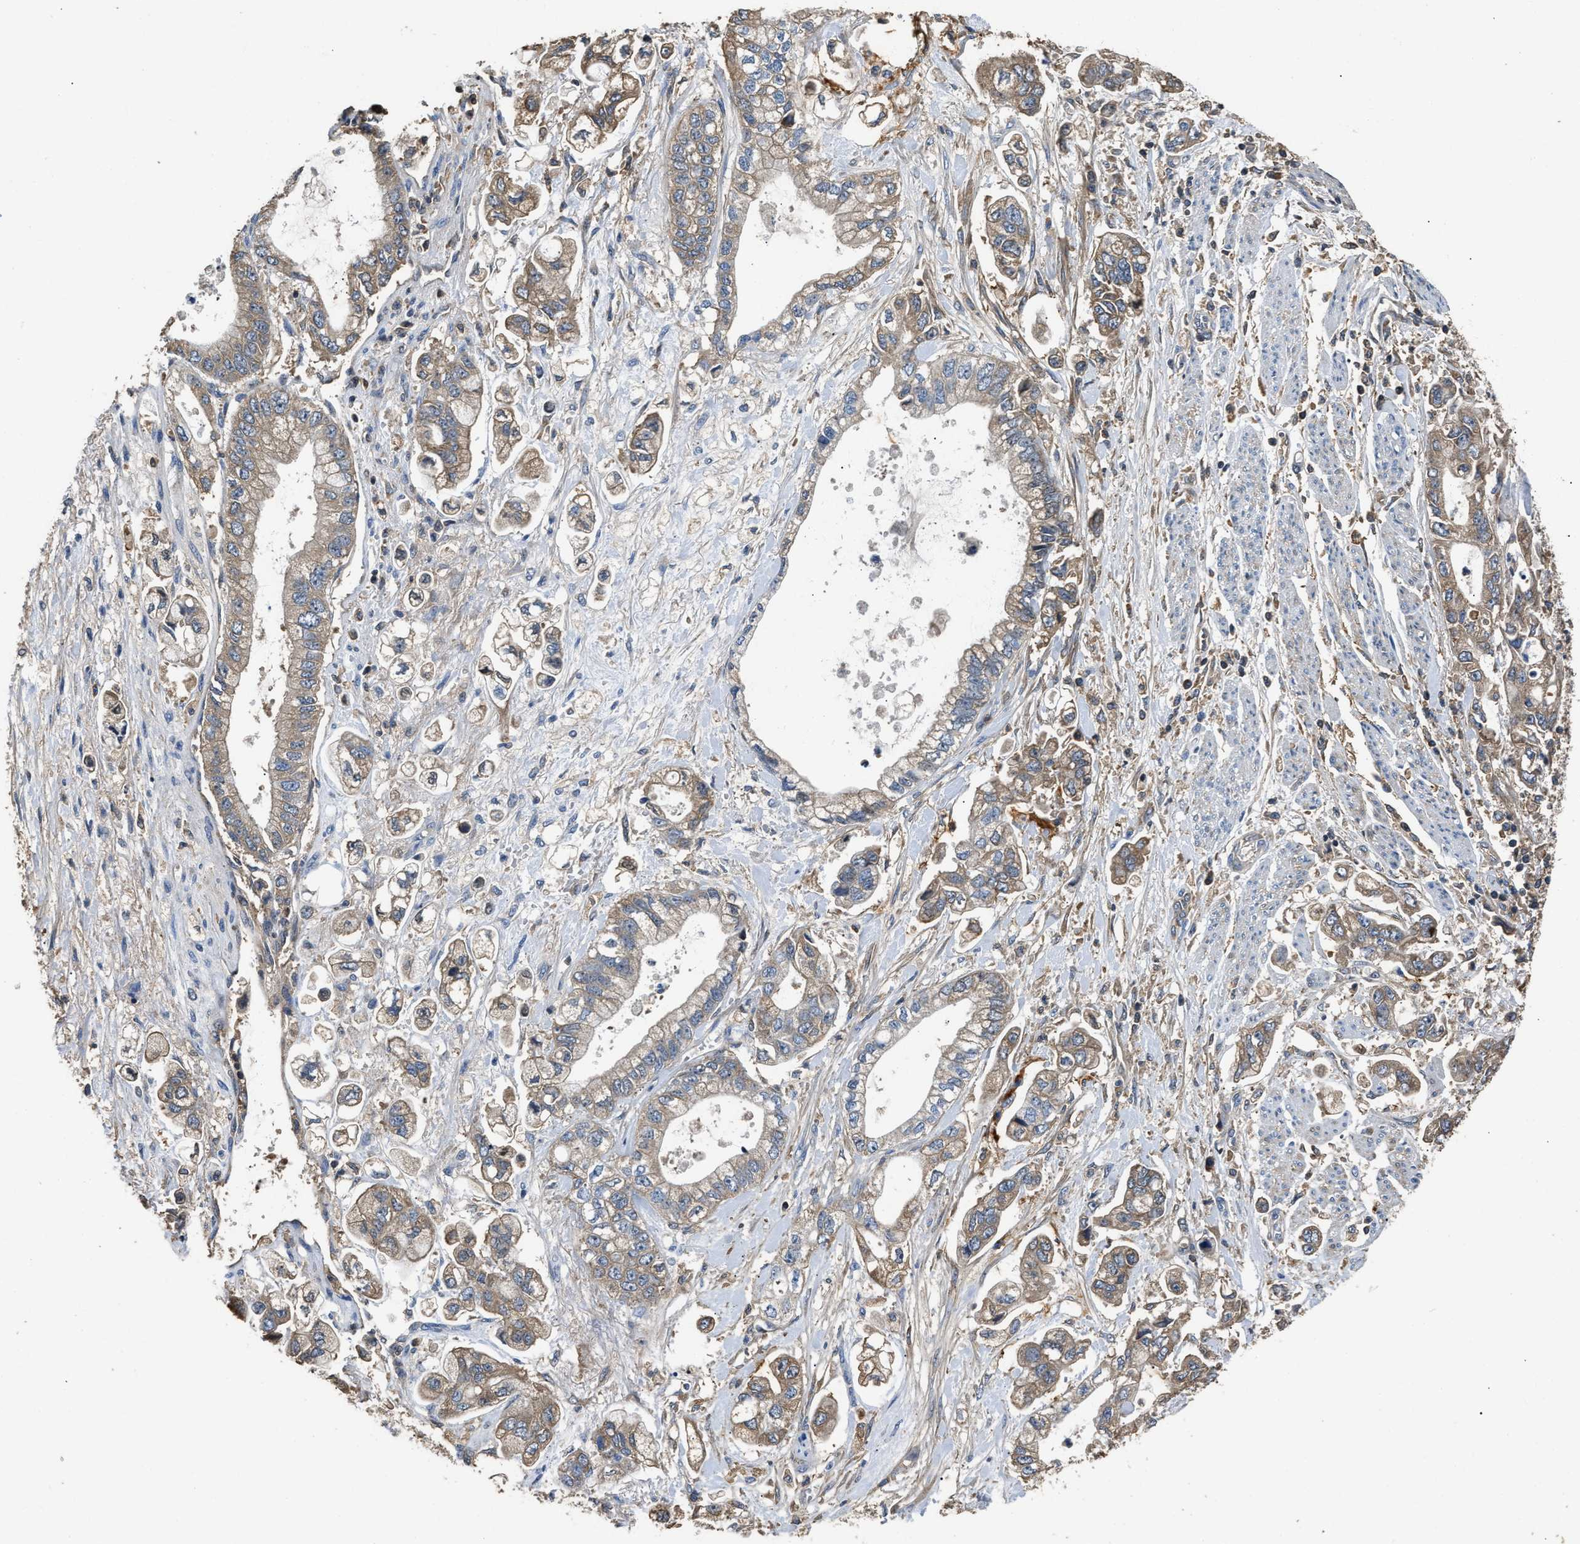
{"staining": {"intensity": "weak", "quantity": ">75%", "location": "cytoplasmic/membranous"}, "tissue": "stomach cancer", "cell_type": "Tumor cells", "image_type": "cancer", "snomed": [{"axis": "morphology", "description": "Normal tissue, NOS"}, {"axis": "morphology", "description": "Adenocarcinoma, NOS"}, {"axis": "topography", "description": "Stomach"}], "caption": "Human adenocarcinoma (stomach) stained for a protein (brown) exhibits weak cytoplasmic/membranous positive positivity in about >75% of tumor cells.", "gene": "C3", "patient": {"sex": "male", "age": 62}}